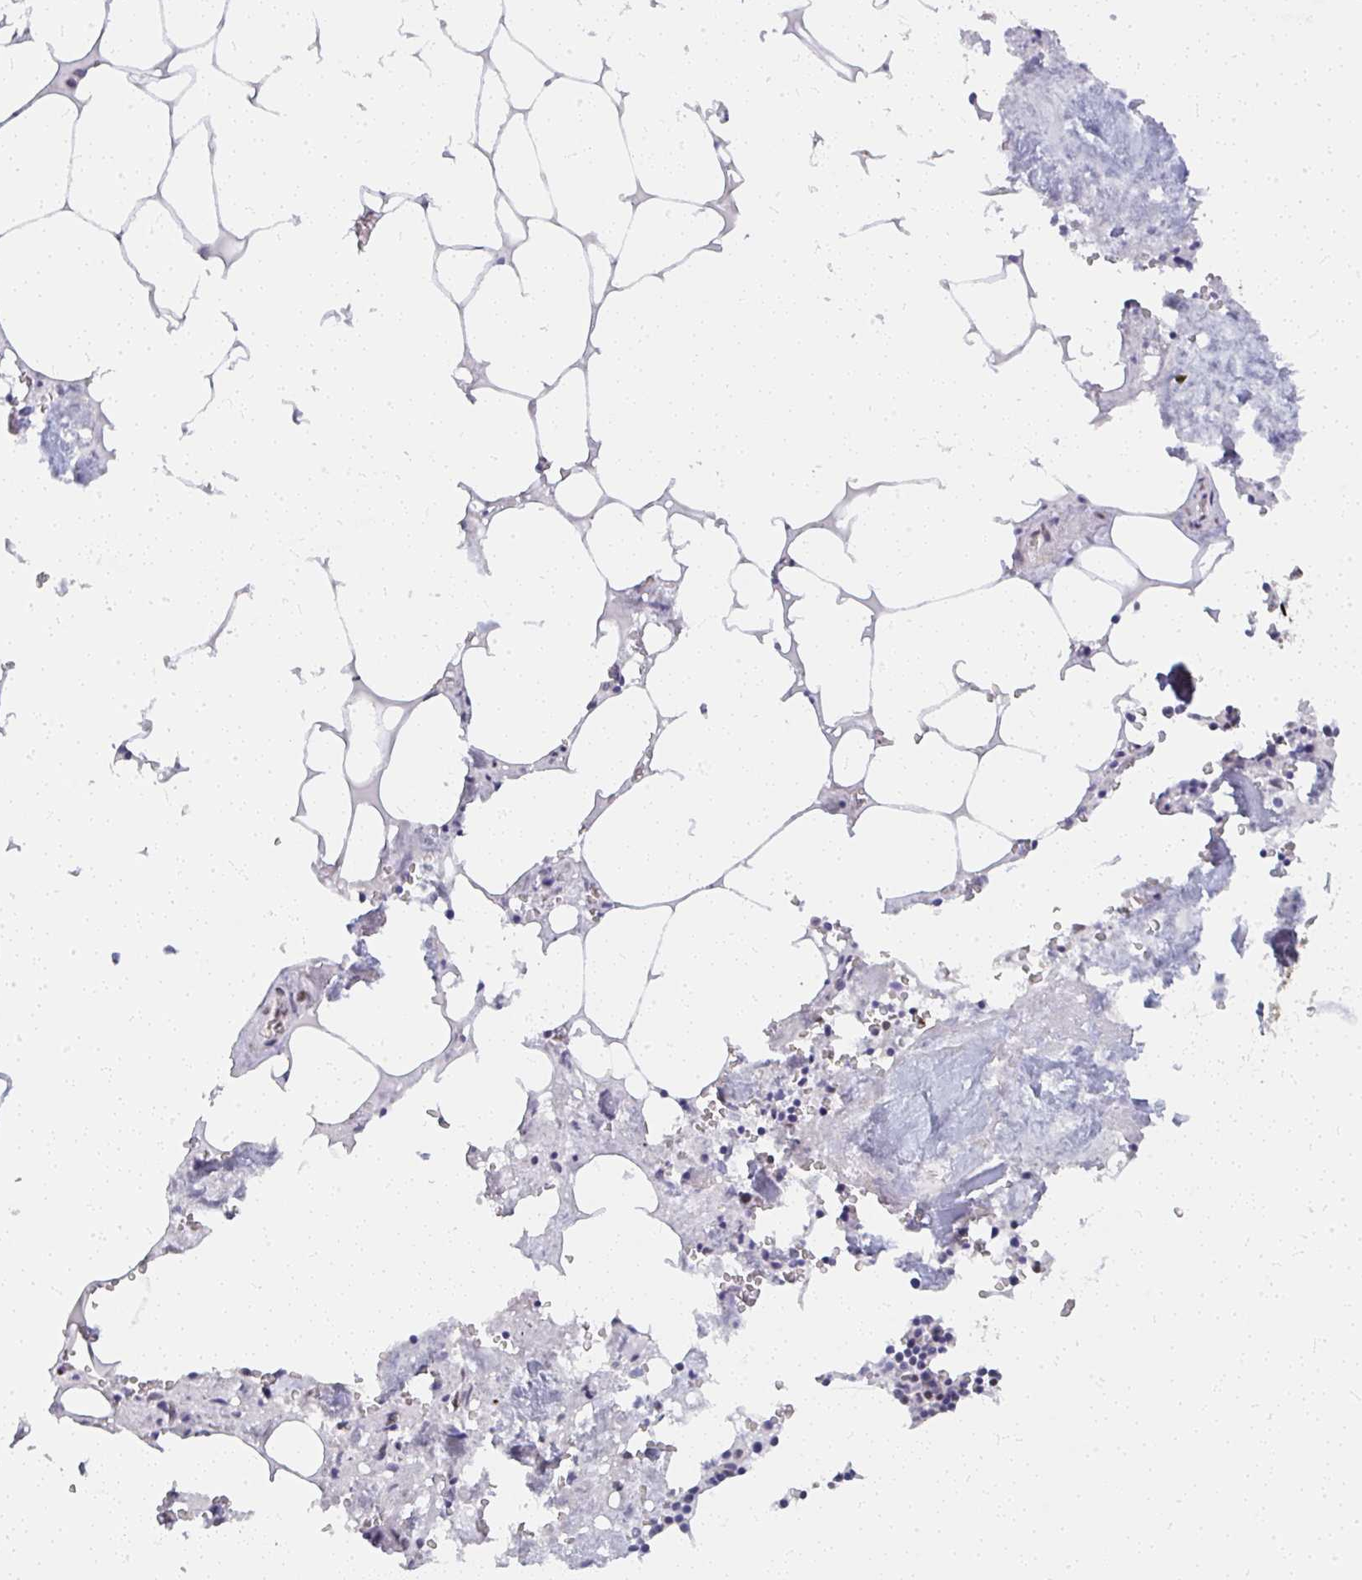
{"staining": {"intensity": "moderate", "quantity": "<25%", "location": "cytoplasmic/membranous"}, "tissue": "bone marrow", "cell_type": "Hematopoietic cells", "image_type": "normal", "snomed": [{"axis": "morphology", "description": "Normal tissue, NOS"}, {"axis": "topography", "description": "Bone marrow"}], "caption": "Human bone marrow stained for a protein (brown) exhibits moderate cytoplasmic/membranous positive positivity in approximately <25% of hematopoietic cells.", "gene": "SYNCRIP", "patient": {"sex": "male", "age": 54}}